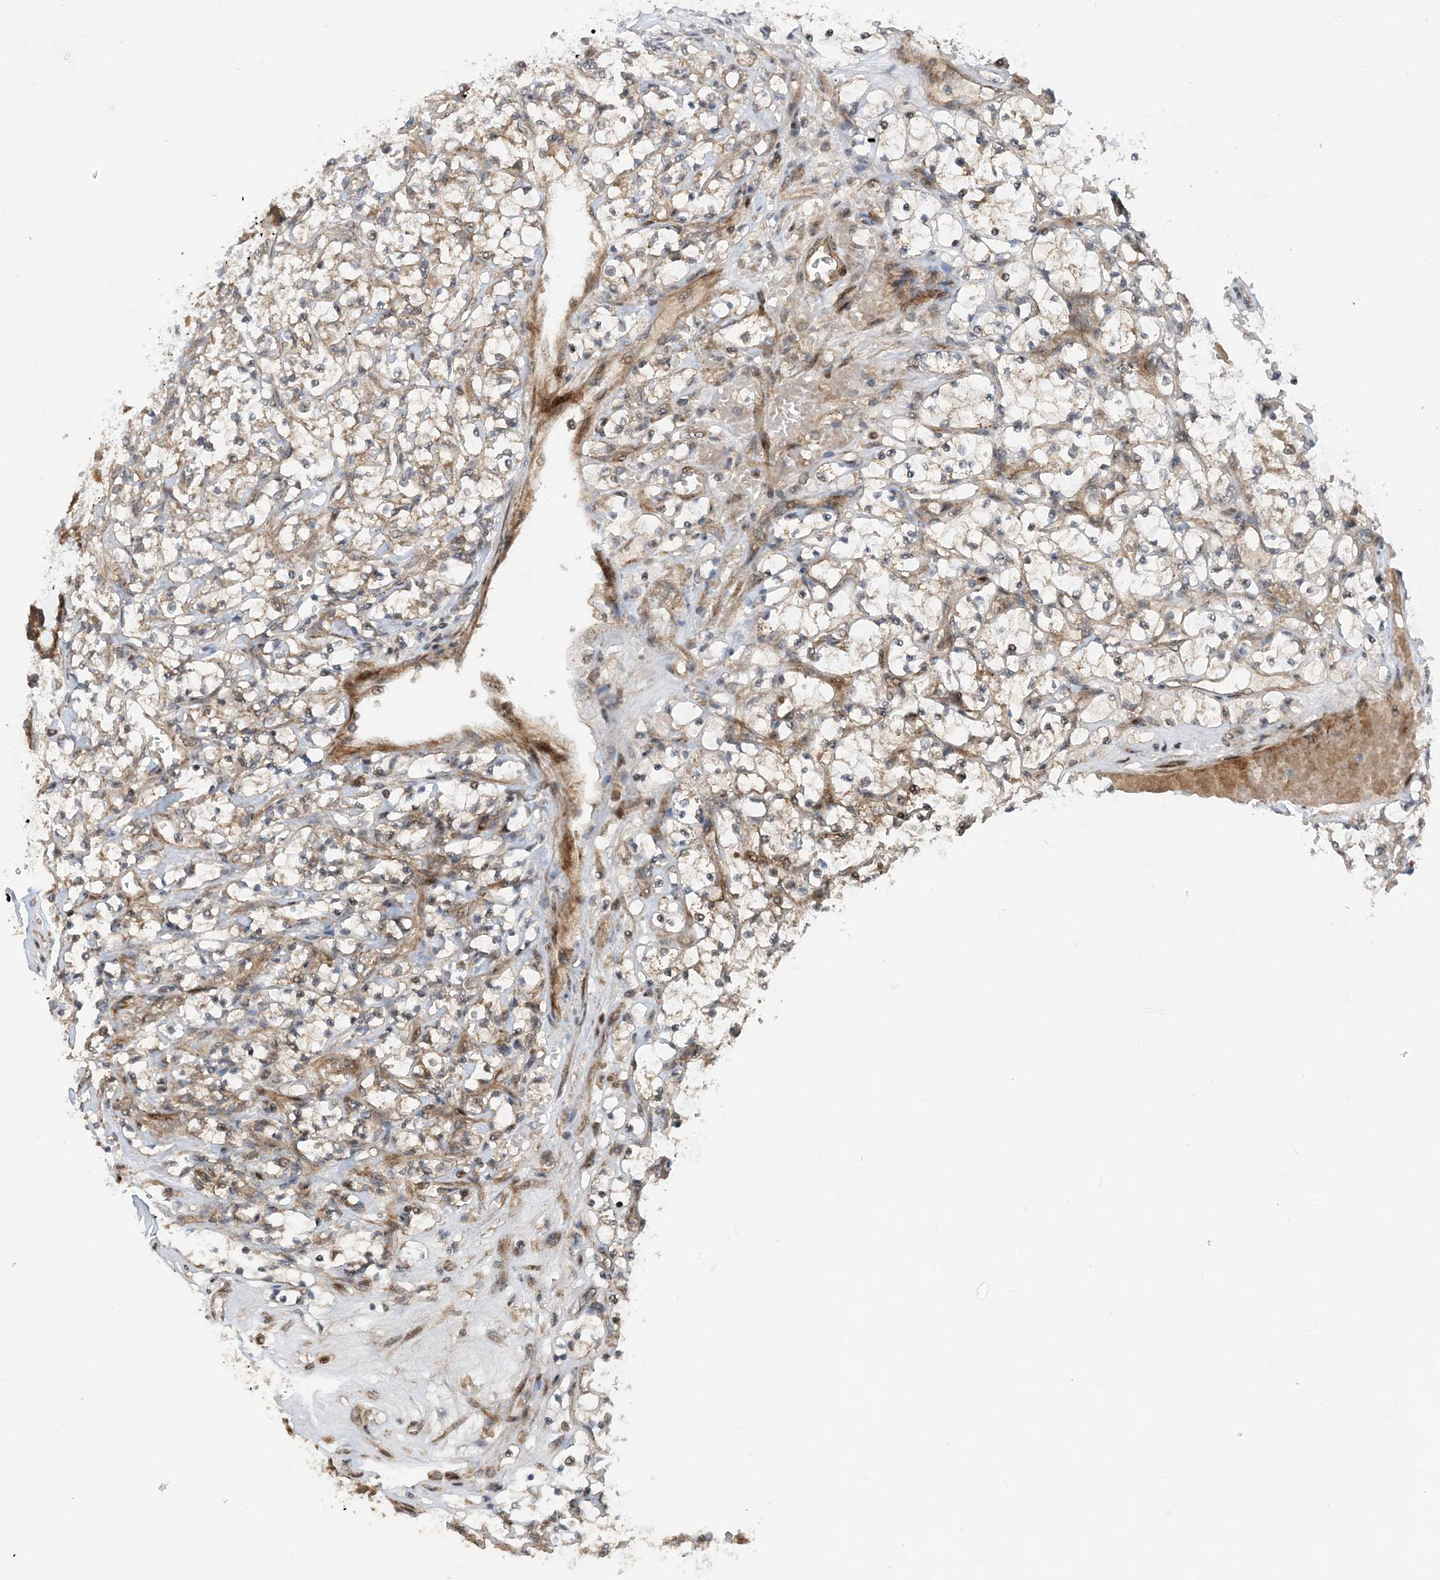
{"staining": {"intensity": "moderate", "quantity": ">75%", "location": "cytoplasmic/membranous"}, "tissue": "renal cancer", "cell_type": "Tumor cells", "image_type": "cancer", "snomed": [{"axis": "morphology", "description": "Adenocarcinoma, NOS"}, {"axis": "topography", "description": "Kidney"}], "caption": "Brown immunohistochemical staining in human renal cancer demonstrates moderate cytoplasmic/membranous positivity in about >75% of tumor cells.", "gene": "HEMK1", "patient": {"sex": "female", "age": 69}}